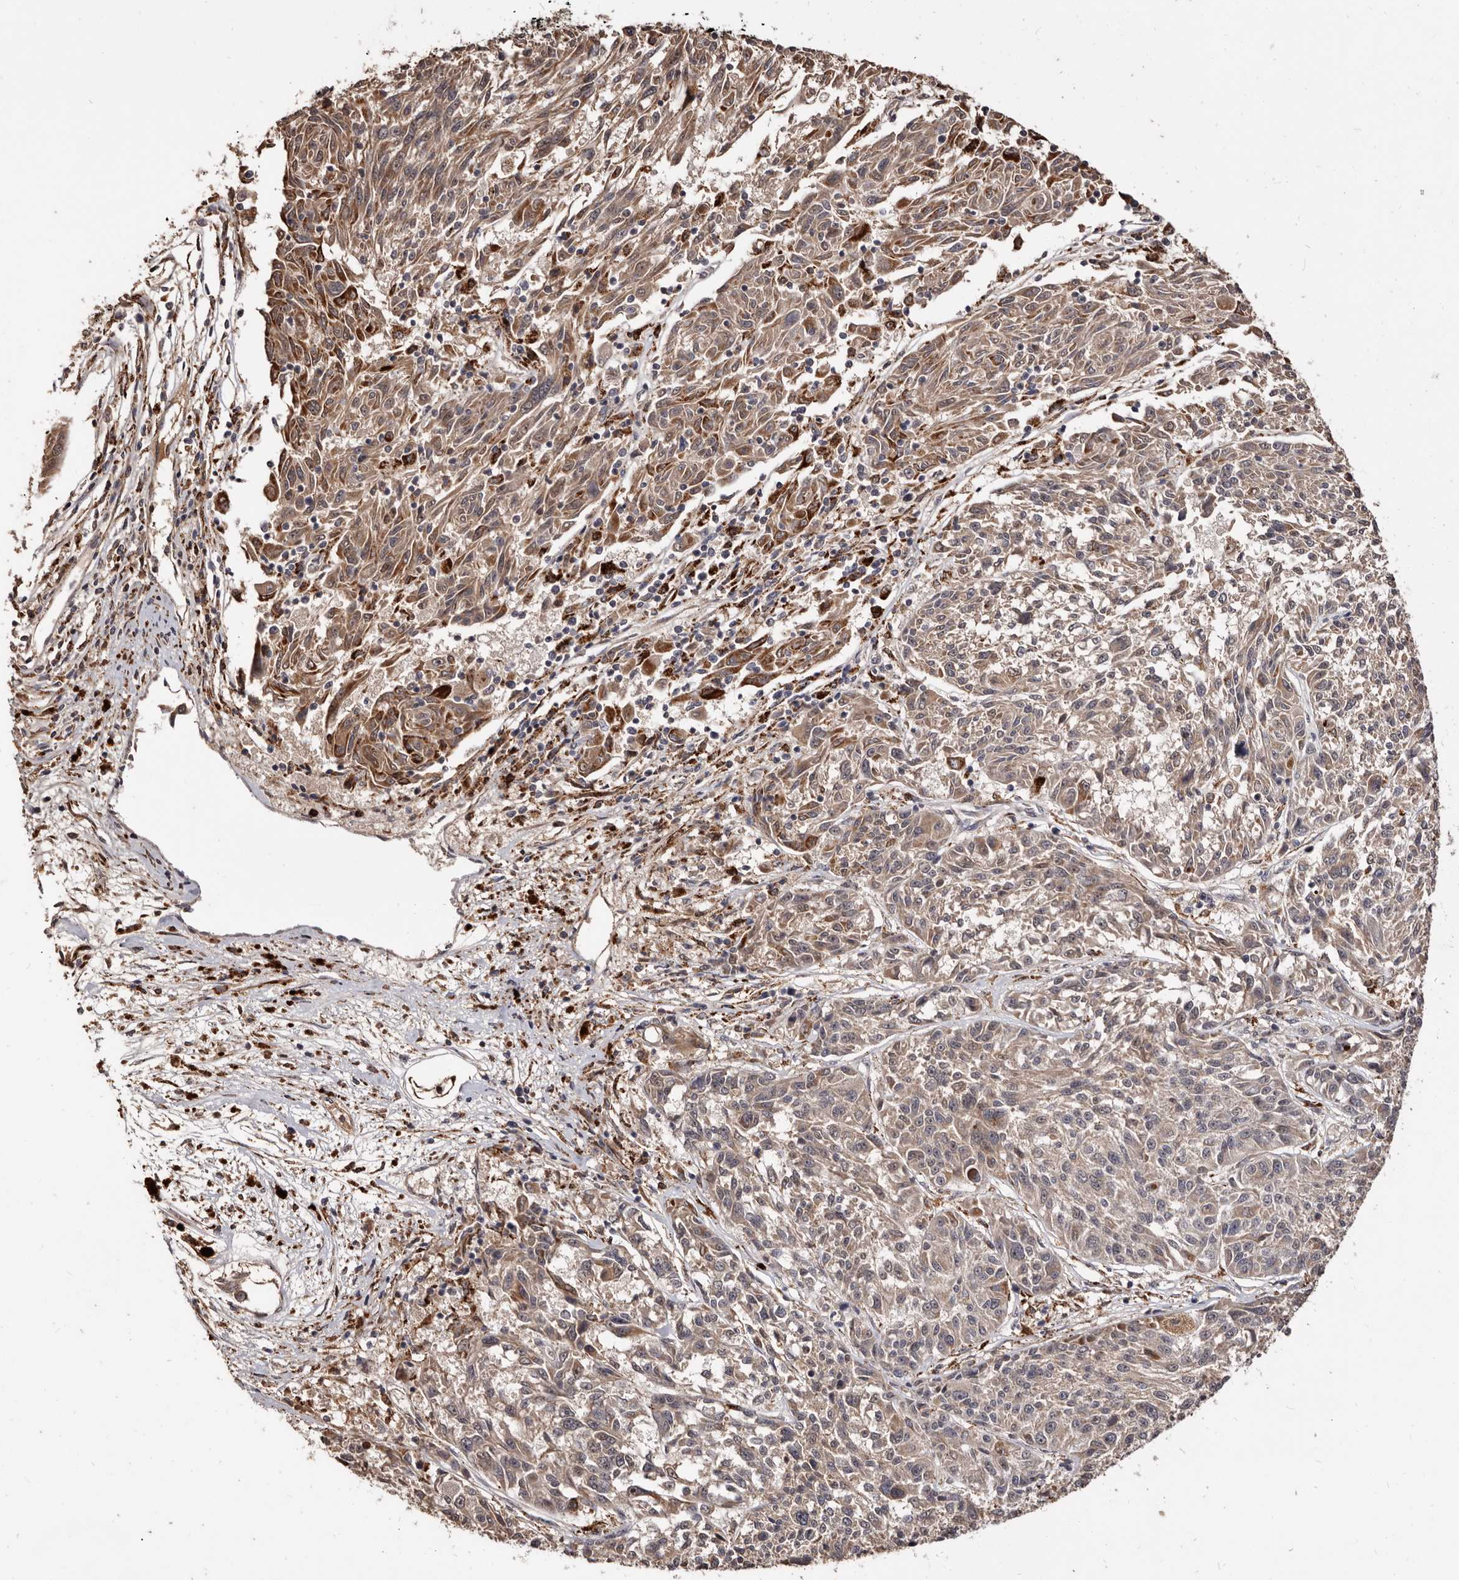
{"staining": {"intensity": "weak", "quantity": ">75%", "location": "cytoplasmic/membranous"}, "tissue": "melanoma", "cell_type": "Tumor cells", "image_type": "cancer", "snomed": [{"axis": "morphology", "description": "Malignant melanoma, NOS"}, {"axis": "topography", "description": "Skin"}], "caption": "A histopathology image showing weak cytoplasmic/membranous expression in about >75% of tumor cells in melanoma, as visualized by brown immunohistochemical staining.", "gene": "AKAP7", "patient": {"sex": "male", "age": 53}}